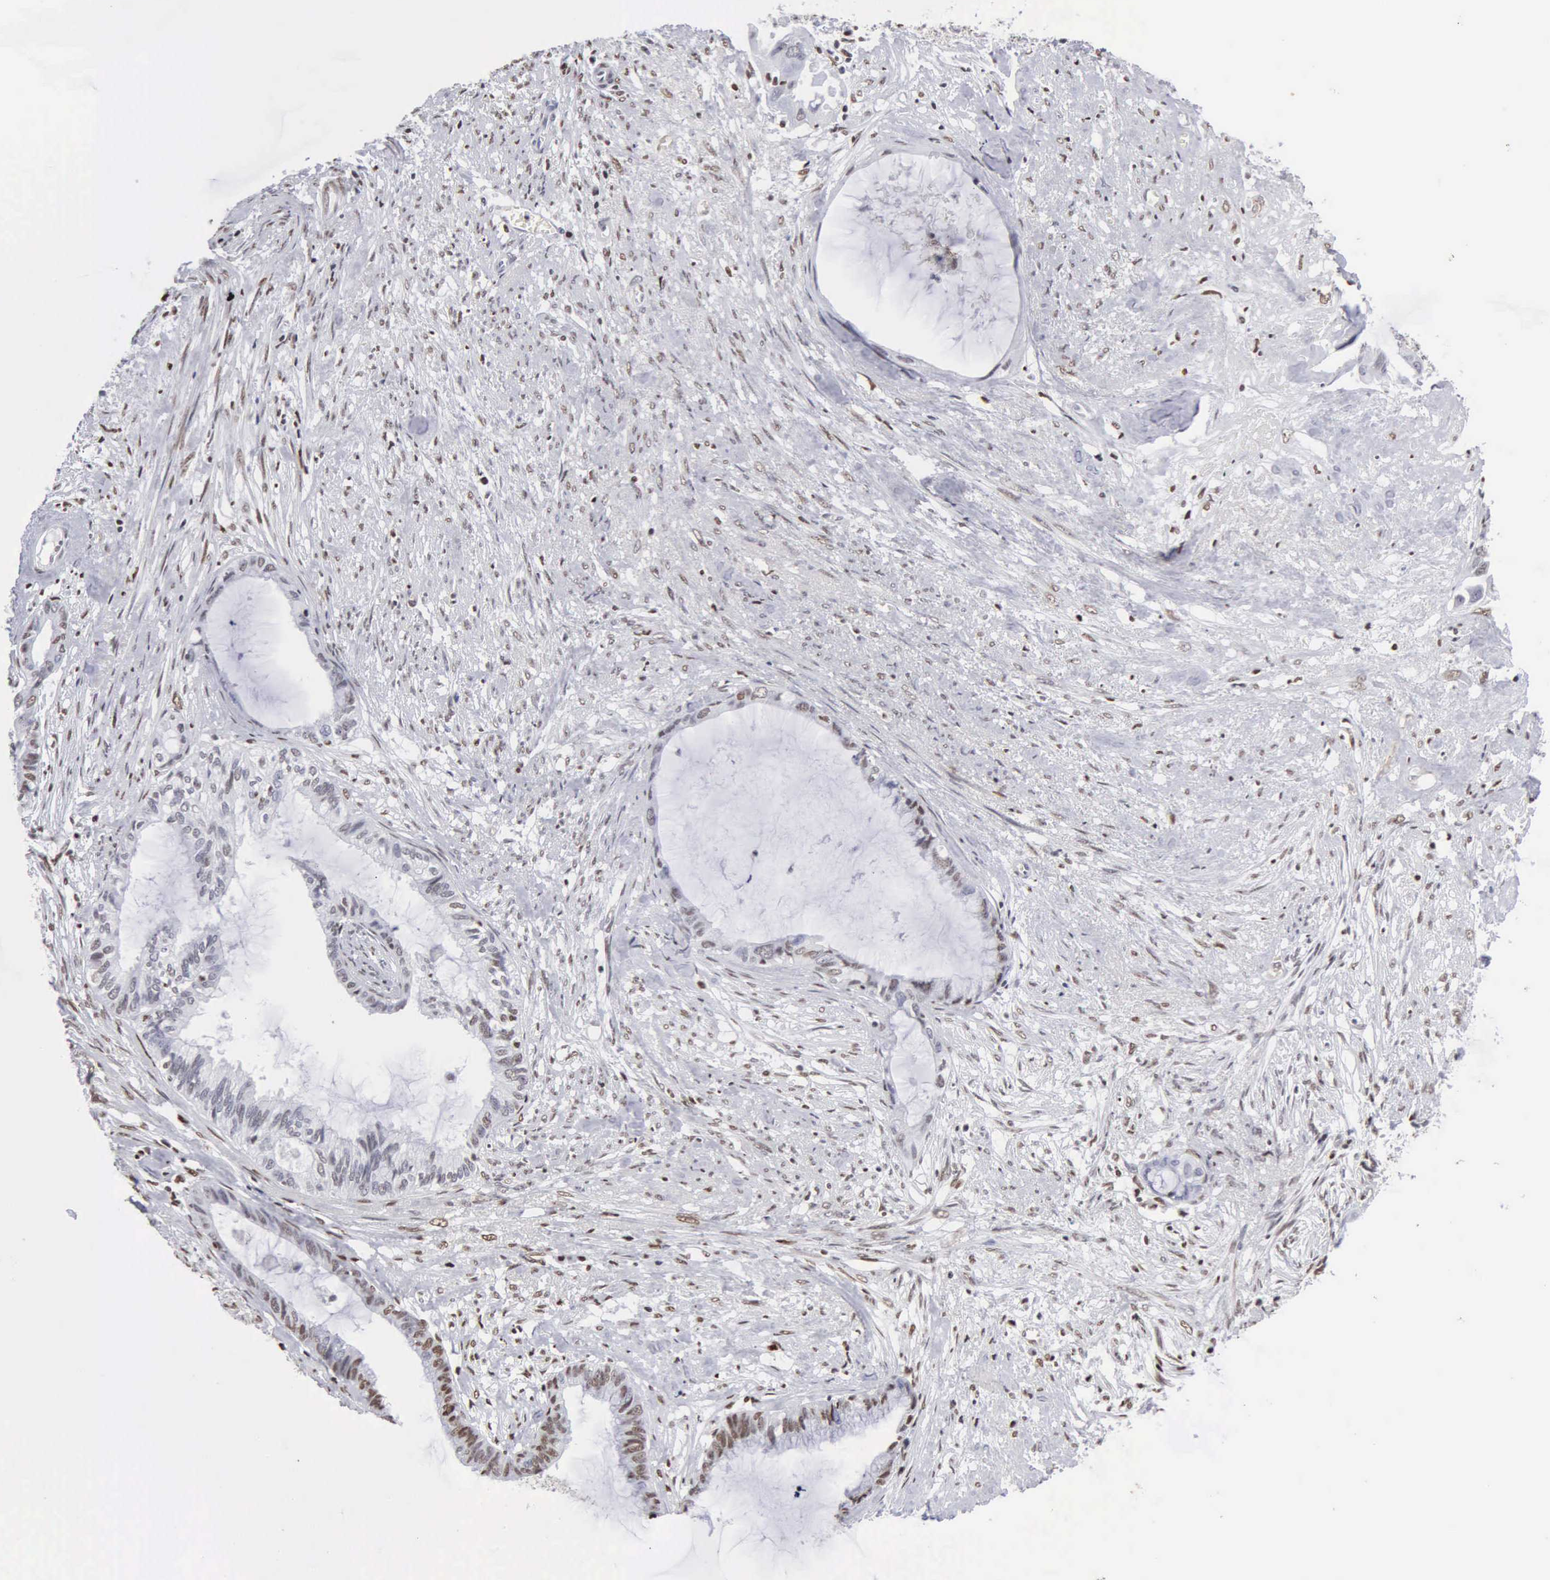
{"staining": {"intensity": "moderate", "quantity": ">75%", "location": "nuclear"}, "tissue": "endometrial cancer", "cell_type": "Tumor cells", "image_type": "cancer", "snomed": [{"axis": "morphology", "description": "Adenocarcinoma, NOS"}, {"axis": "topography", "description": "Endometrium"}], "caption": "High-power microscopy captured an IHC micrograph of endometrial adenocarcinoma, revealing moderate nuclear staining in about >75% of tumor cells. The staining was performed using DAB to visualize the protein expression in brown, while the nuclei were stained in blue with hematoxylin (Magnification: 20x).", "gene": "CCNG1", "patient": {"sex": "female", "age": 86}}